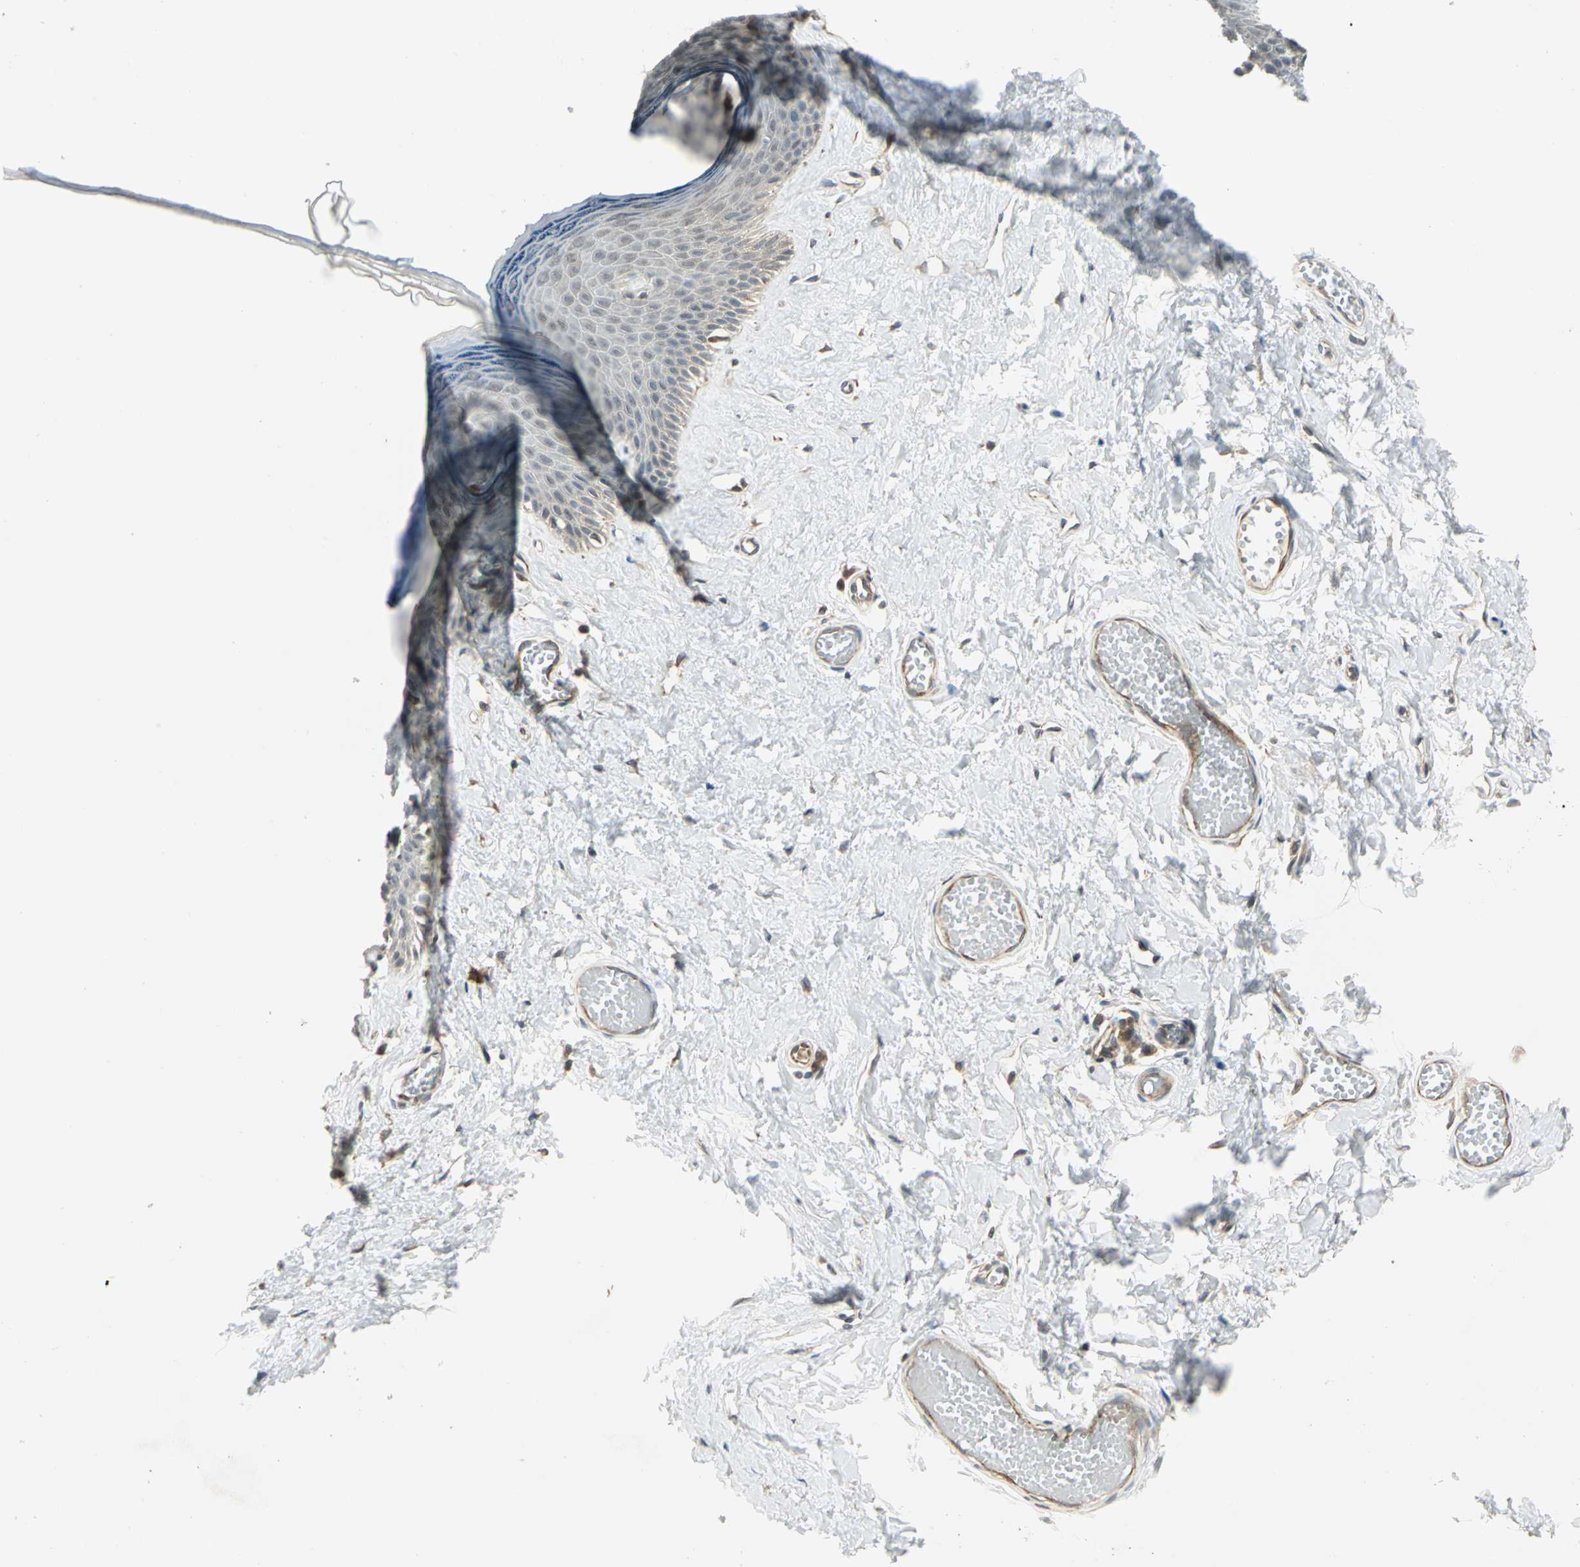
{"staining": {"intensity": "weak", "quantity": "<25%", "location": "cytoplasmic/membranous"}, "tissue": "skin", "cell_type": "Epidermal cells", "image_type": "normal", "snomed": [{"axis": "morphology", "description": "Normal tissue, NOS"}, {"axis": "morphology", "description": "Inflammation, NOS"}, {"axis": "topography", "description": "Vulva"}], "caption": "DAB (3,3'-diaminobenzidine) immunohistochemical staining of unremarkable human skin displays no significant expression in epidermal cells.", "gene": "PLAGL2", "patient": {"sex": "female", "age": 84}}